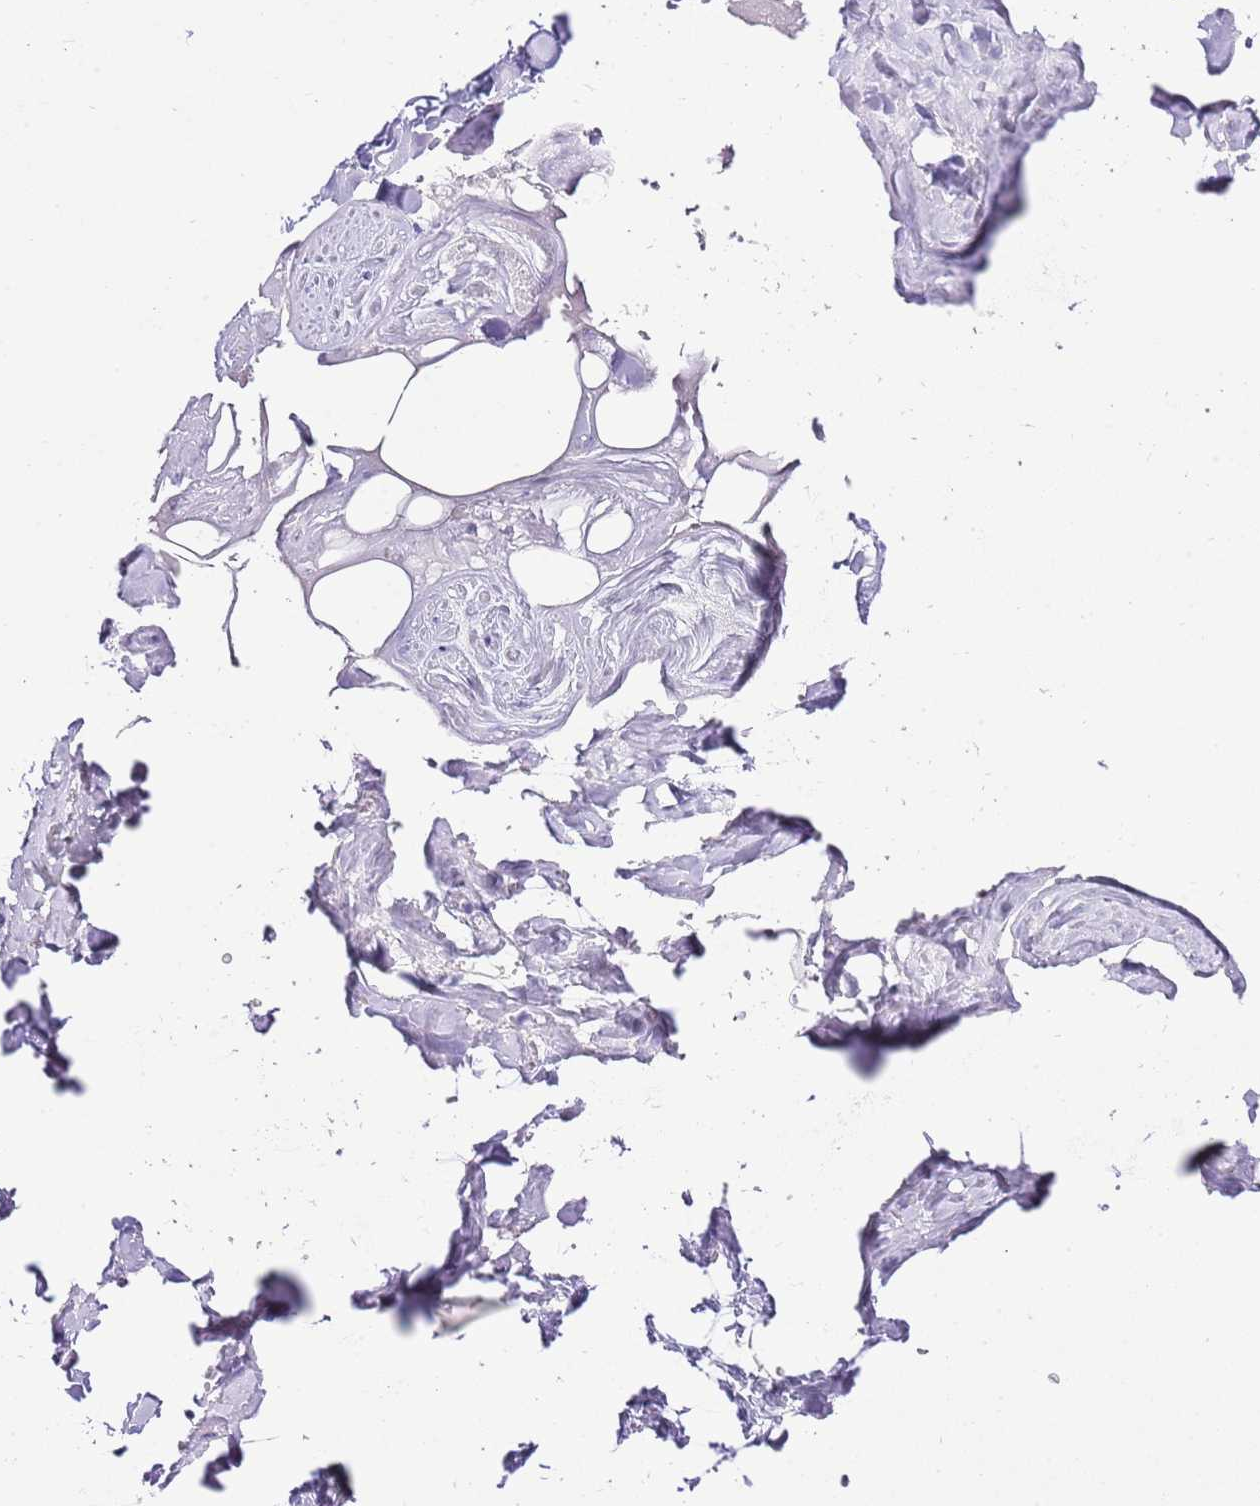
{"staining": {"intensity": "negative", "quantity": "none", "location": "none"}, "tissue": "adipose tissue", "cell_type": "Adipocytes", "image_type": "normal", "snomed": [{"axis": "morphology", "description": "Normal tissue, NOS"}, {"axis": "topography", "description": "Salivary gland"}, {"axis": "topography", "description": "Peripheral nerve tissue"}], "caption": "There is no significant expression in adipocytes of adipose tissue. (IHC, brightfield microscopy, high magnification).", "gene": "BHLHA15", "patient": {"sex": "male", "age": 38}}